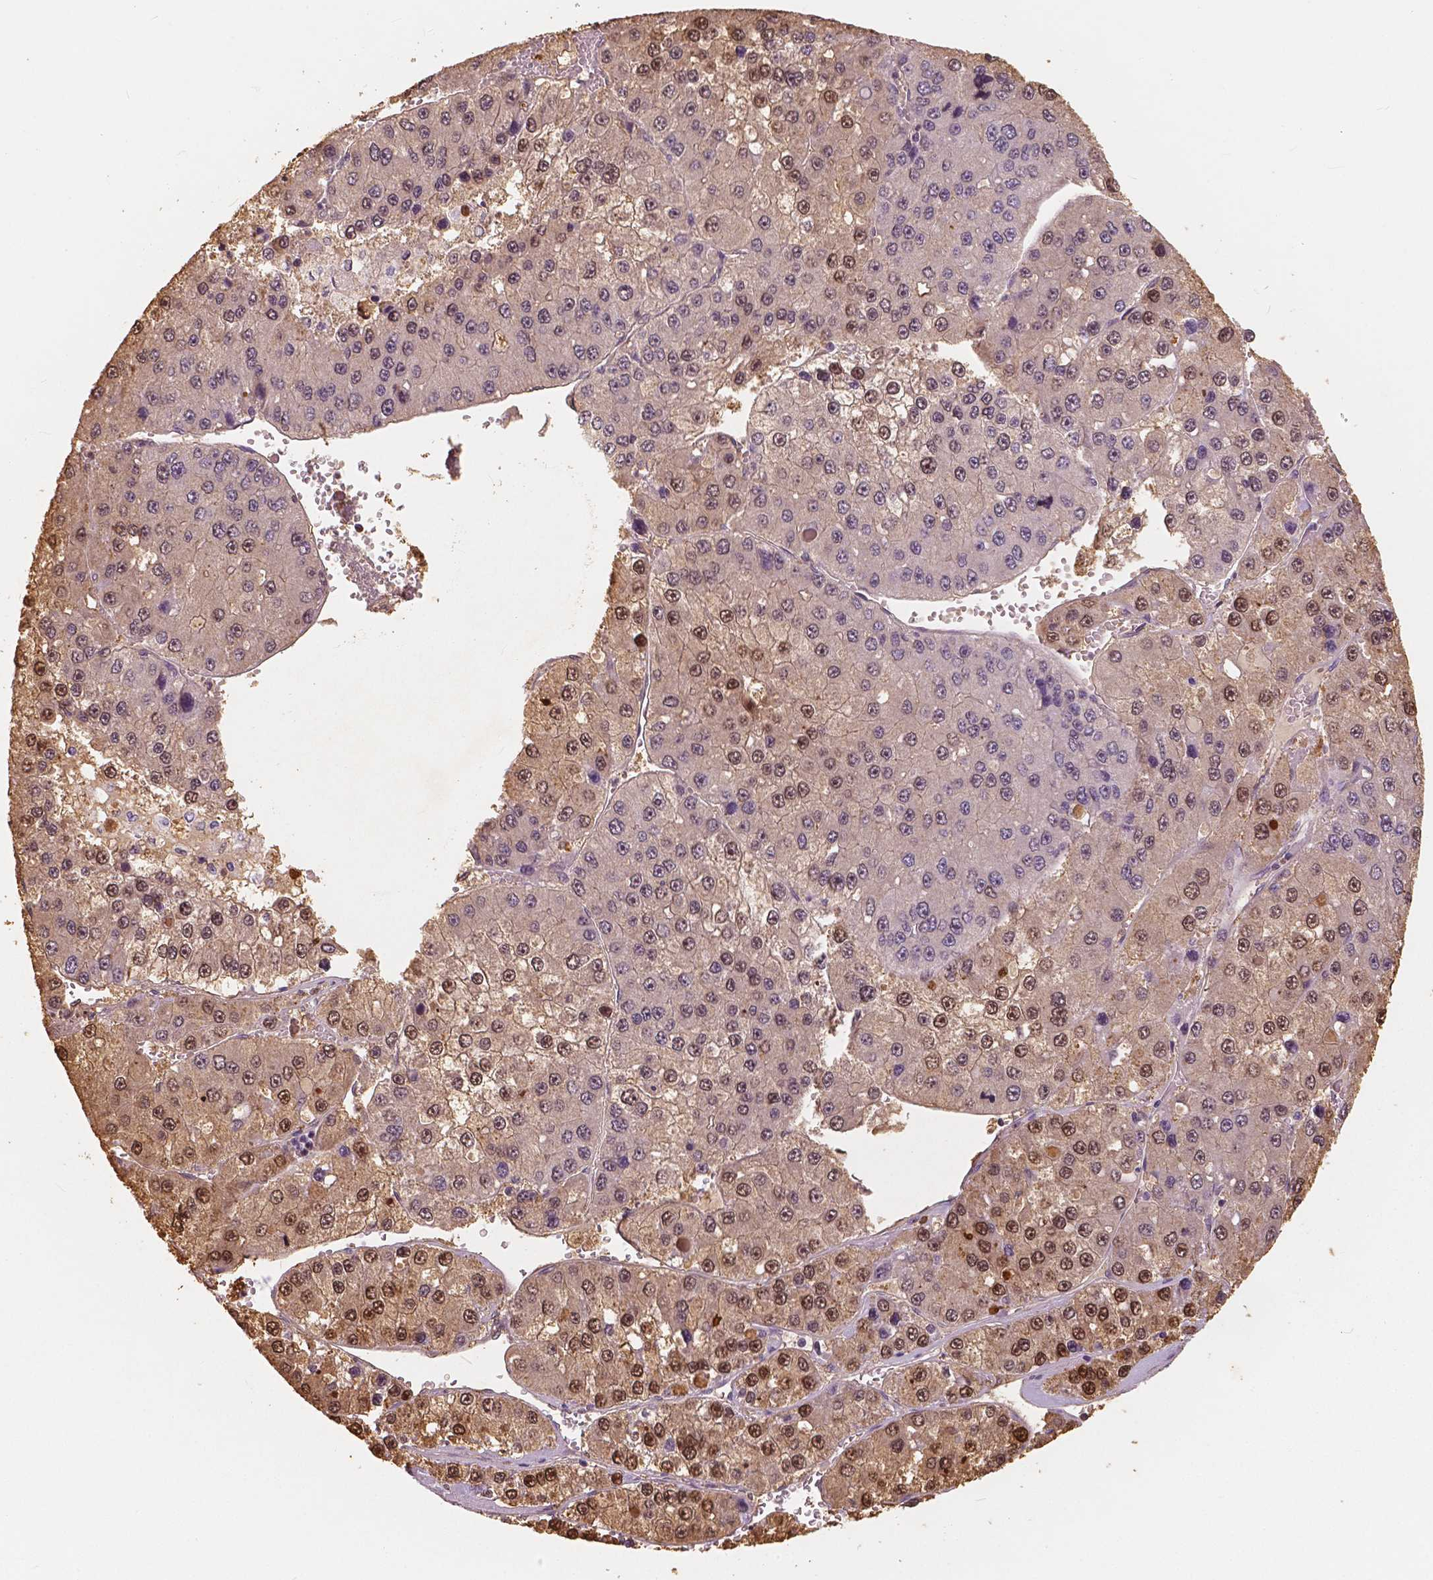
{"staining": {"intensity": "moderate", "quantity": "25%-75%", "location": "cytoplasmic/membranous,nuclear"}, "tissue": "liver cancer", "cell_type": "Tumor cells", "image_type": "cancer", "snomed": [{"axis": "morphology", "description": "Carcinoma, Hepatocellular, NOS"}, {"axis": "topography", "description": "Liver"}], "caption": "The image reveals a brown stain indicating the presence of a protein in the cytoplasmic/membranous and nuclear of tumor cells in liver hepatocellular carcinoma. (Stains: DAB in brown, nuclei in blue, Microscopy: brightfield microscopy at high magnification).", "gene": "SAT2", "patient": {"sex": "female", "age": 73}}